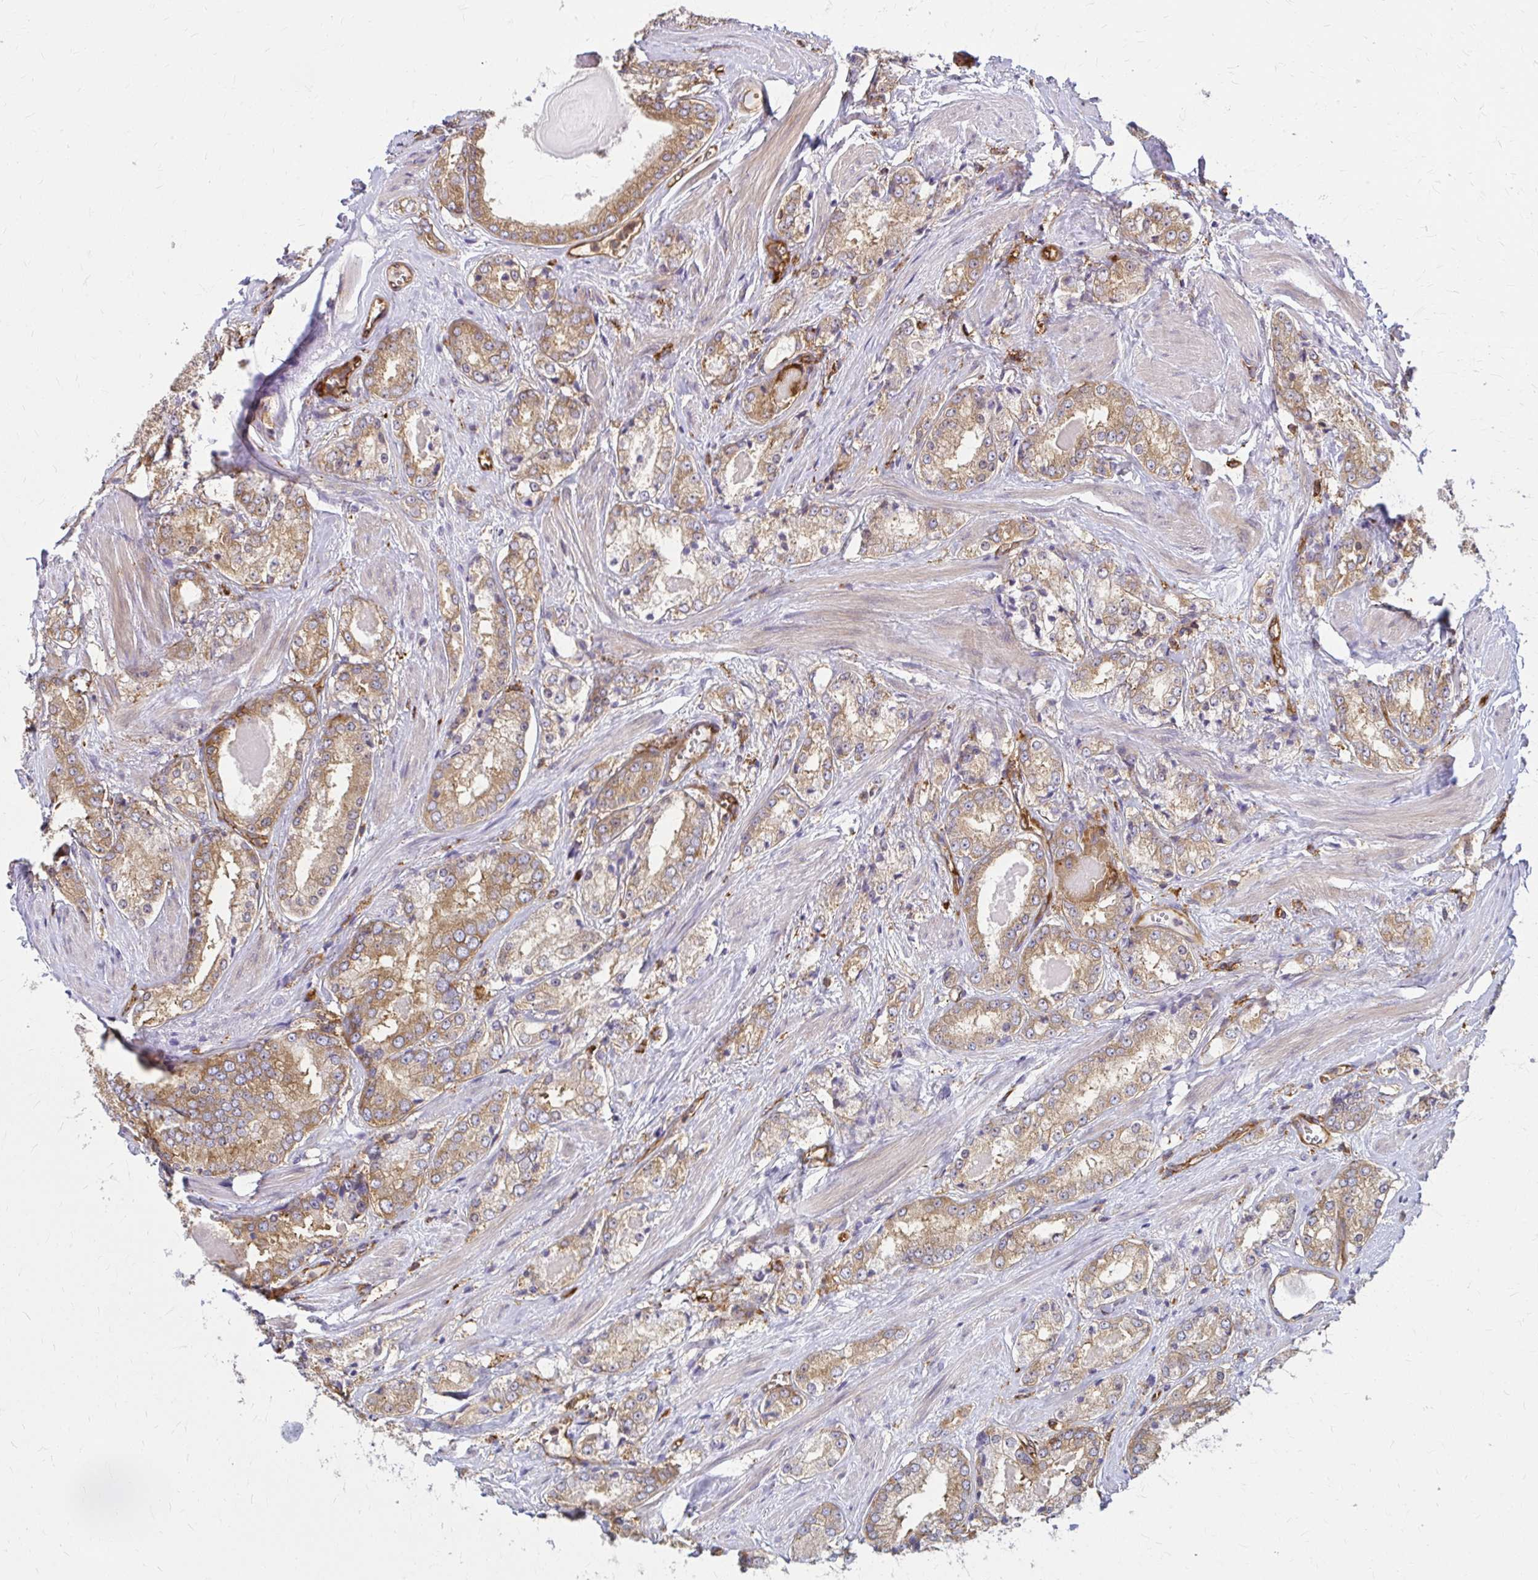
{"staining": {"intensity": "moderate", "quantity": ">75%", "location": "cytoplasmic/membranous"}, "tissue": "prostate cancer", "cell_type": "Tumor cells", "image_type": "cancer", "snomed": [{"axis": "morphology", "description": "Adenocarcinoma, NOS"}, {"axis": "morphology", "description": "Adenocarcinoma, Low grade"}, {"axis": "topography", "description": "Prostate"}], "caption": "Prostate cancer (adenocarcinoma) stained for a protein reveals moderate cytoplasmic/membranous positivity in tumor cells. (DAB IHC, brown staining for protein, blue staining for nuclei).", "gene": "WASF2", "patient": {"sex": "male", "age": 68}}